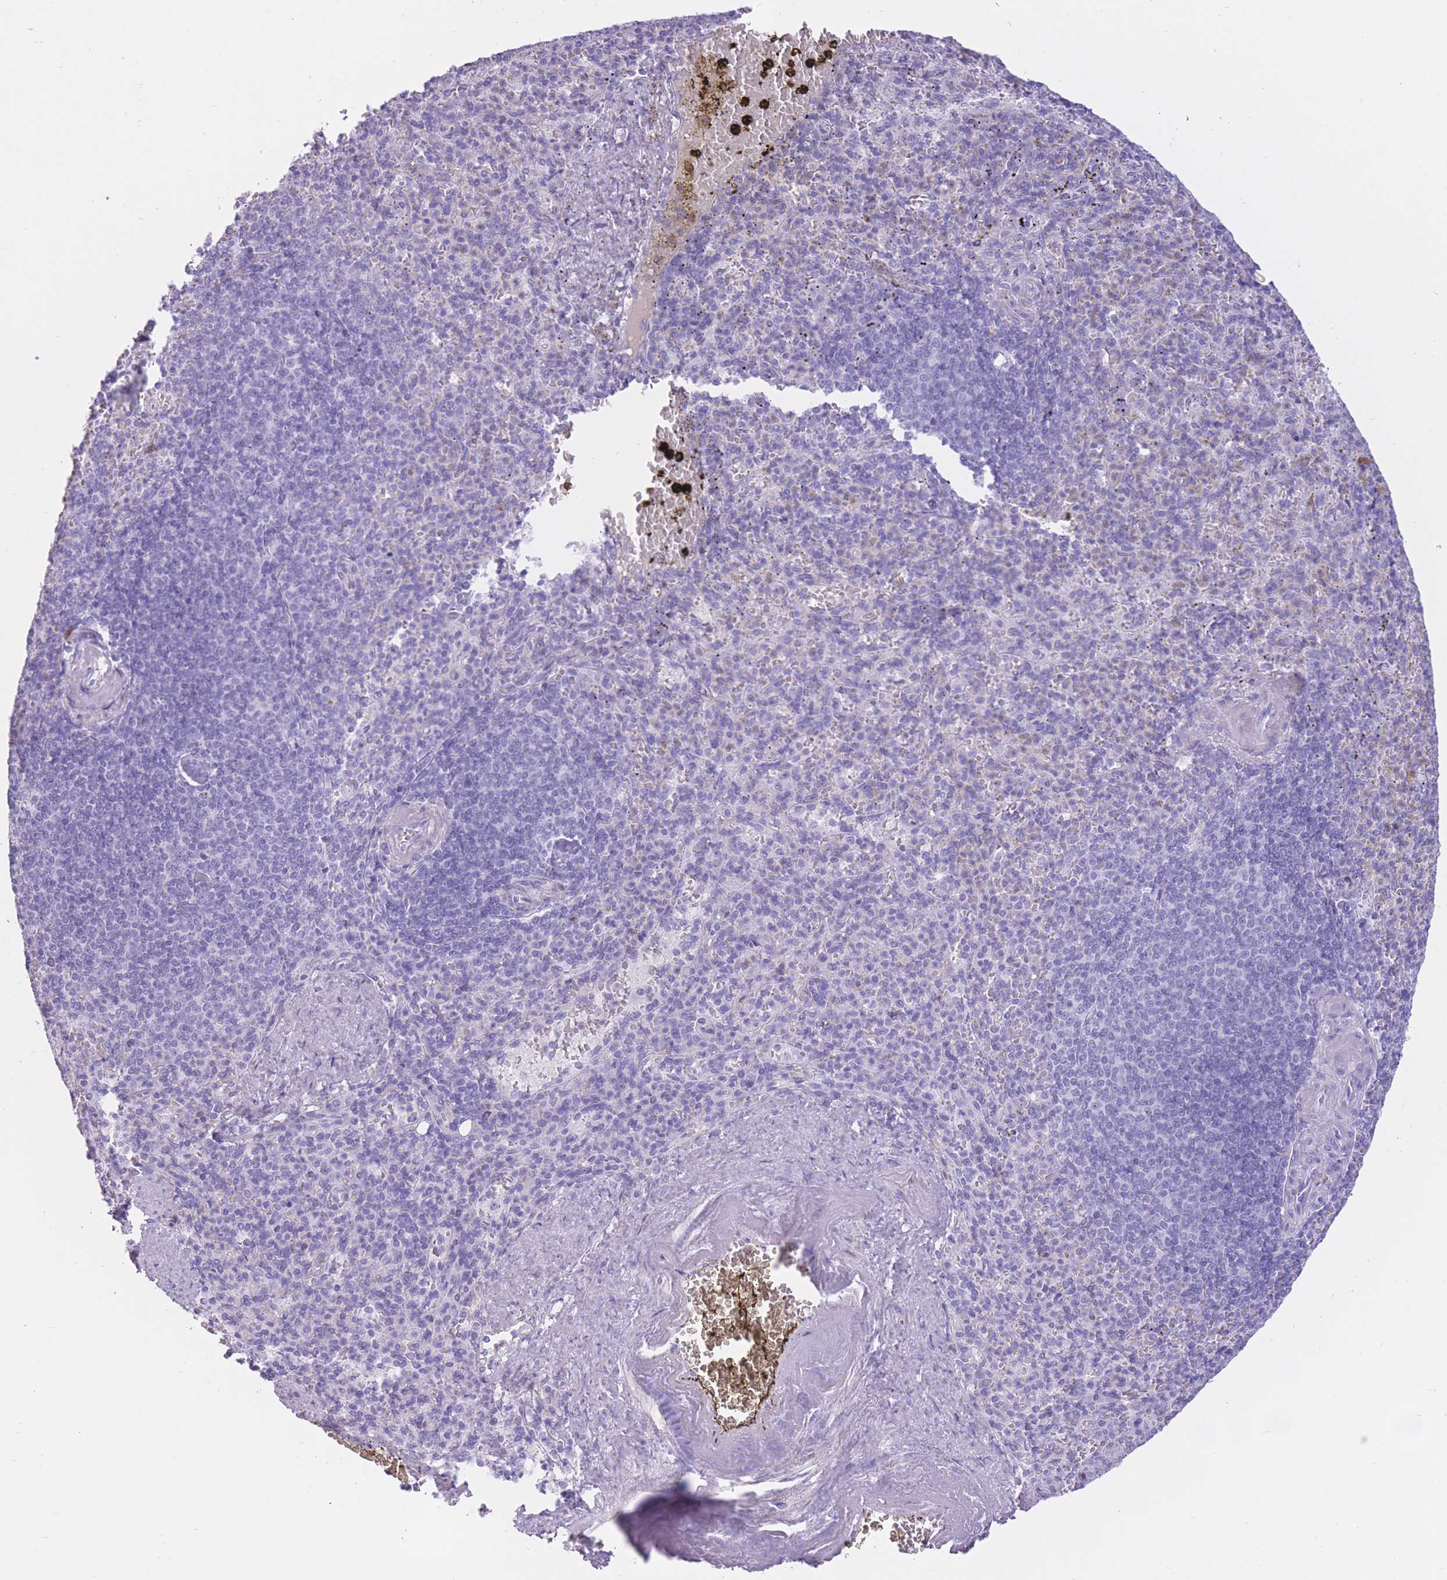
{"staining": {"intensity": "negative", "quantity": "none", "location": "none"}, "tissue": "spleen", "cell_type": "Cells in red pulp", "image_type": "normal", "snomed": [{"axis": "morphology", "description": "Normal tissue, NOS"}, {"axis": "topography", "description": "Spleen"}], "caption": "Histopathology image shows no significant protein staining in cells in red pulp of benign spleen.", "gene": "WDR70", "patient": {"sex": "female", "age": 74}}